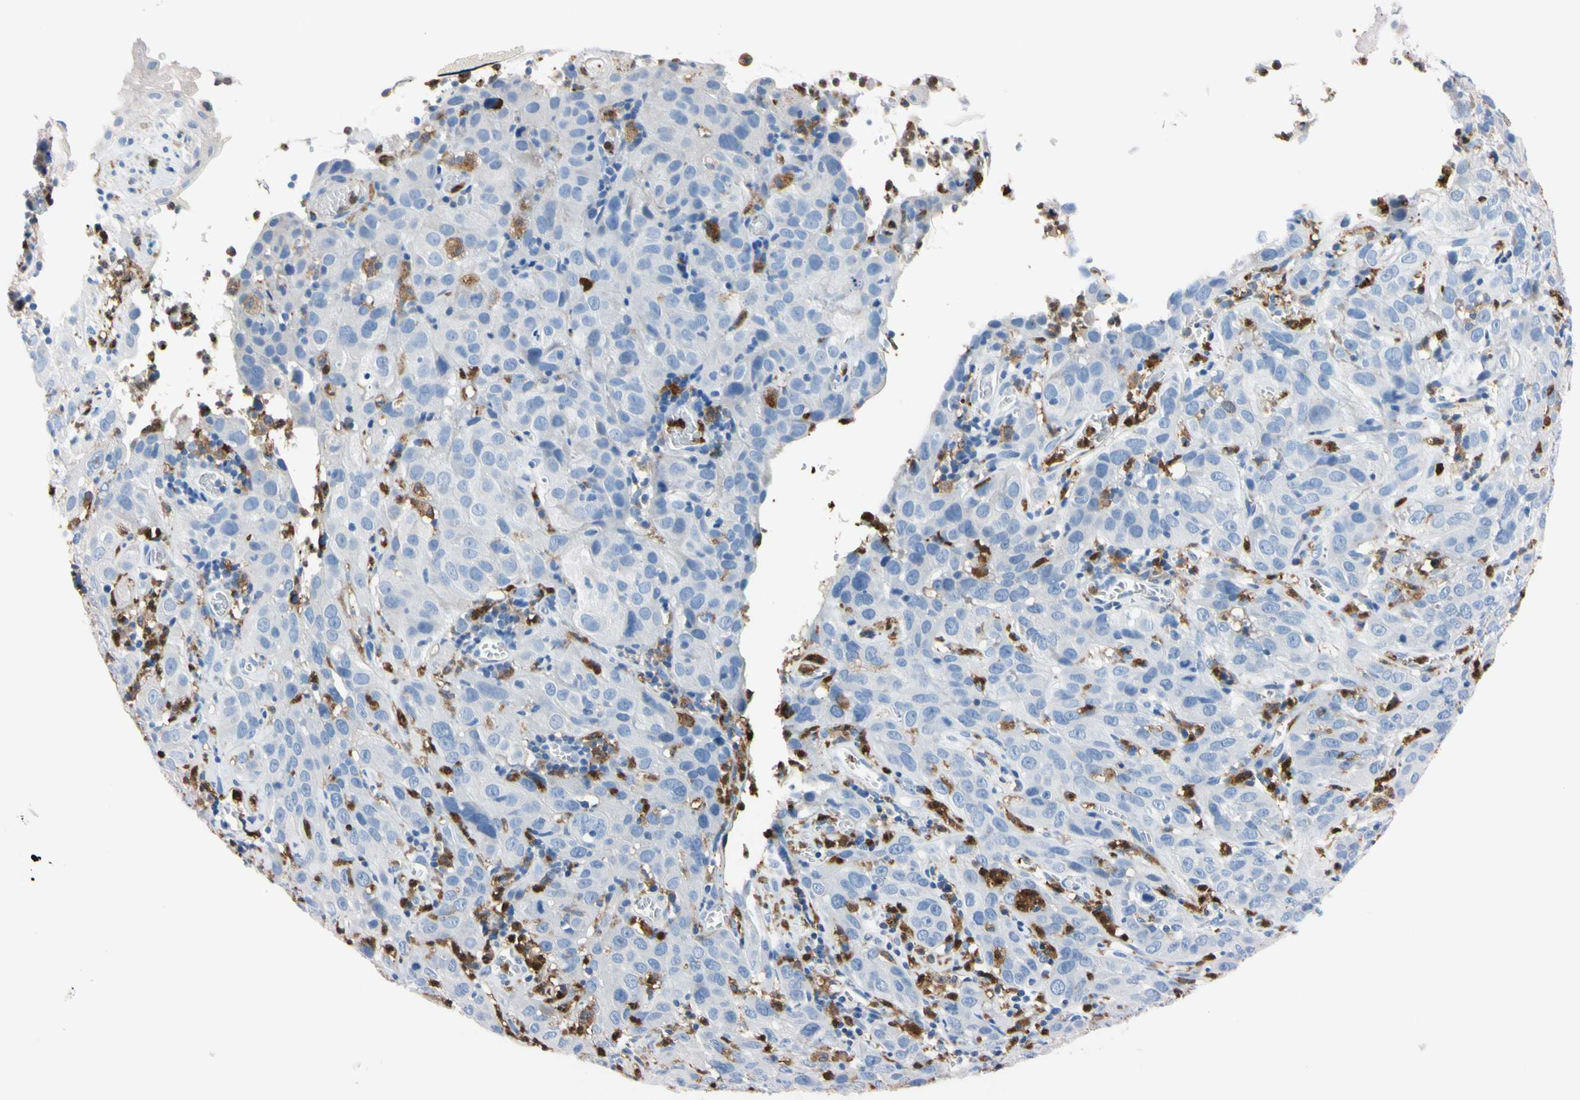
{"staining": {"intensity": "negative", "quantity": "none", "location": "none"}, "tissue": "cervical cancer", "cell_type": "Tumor cells", "image_type": "cancer", "snomed": [{"axis": "morphology", "description": "Squamous cell carcinoma, NOS"}, {"axis": "topography", "description": "Cervix"}], "caption": "The histopathology image shows no staining of tumor cells in cervical squamous cell carcinoma. The staining was performed using DAB to visualize the protein expression in brown, while the nuclei were stained in blue with hematoxylin (Magnification: 20x).", "gene": "NCF4", "patient": {"sex": "female", "age": 32}}